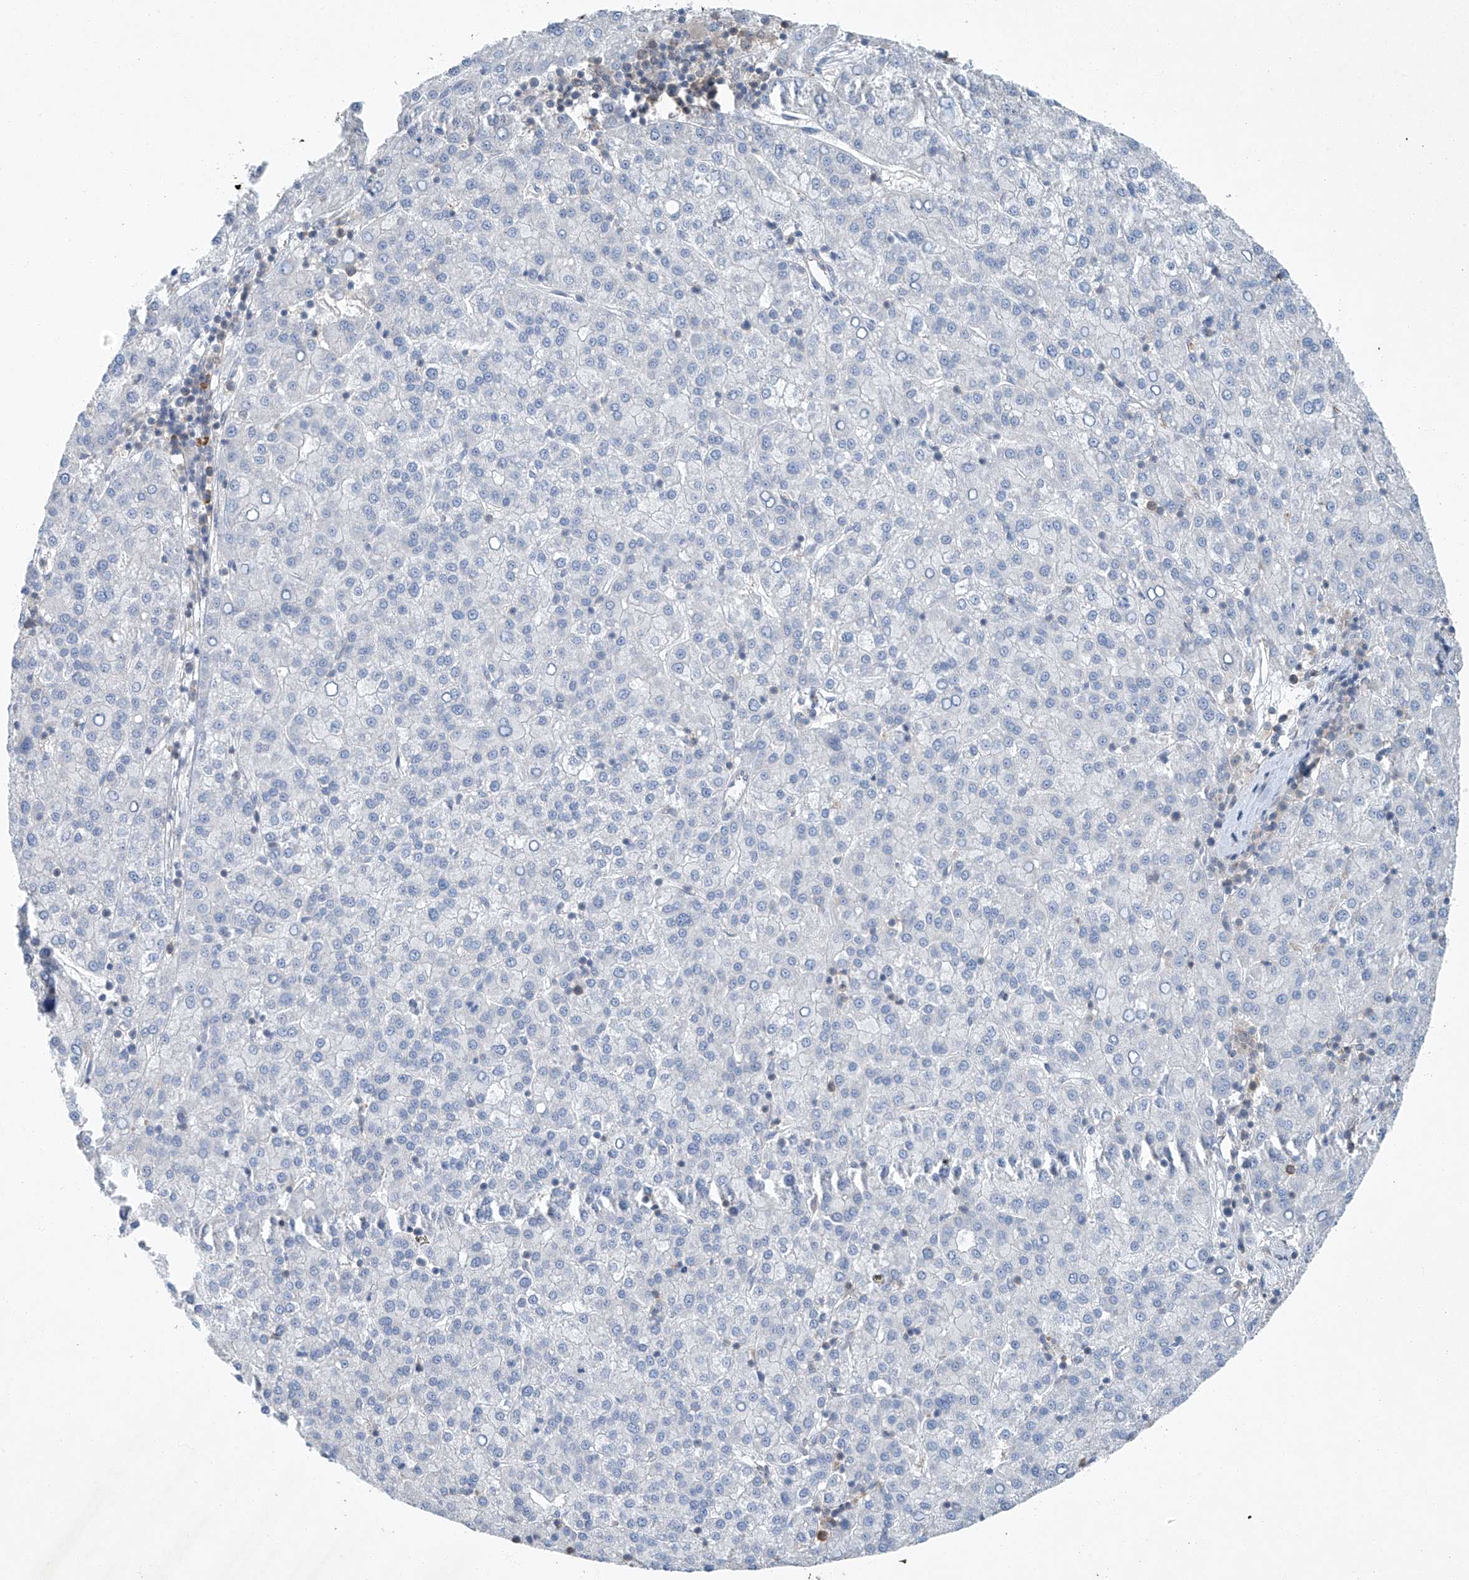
{"staining": {"intensity": "negative", "quantity": "none", "location": "none"}, "tissue": "liver cancer", "cell_type": "Tumor cells", "image_type": "cancer", "snomed": [{"axis": "morphology", "description": "Carcinoma, Hepatocellular, NOS"}, {"axis": "topography", "description": "Liver"}], "caption": "Immunohistochemistry of human liver cancer displays no positivity in tumor cells.", "gene": "TAF8", "patient": {"sex": "female", "age": 58}}